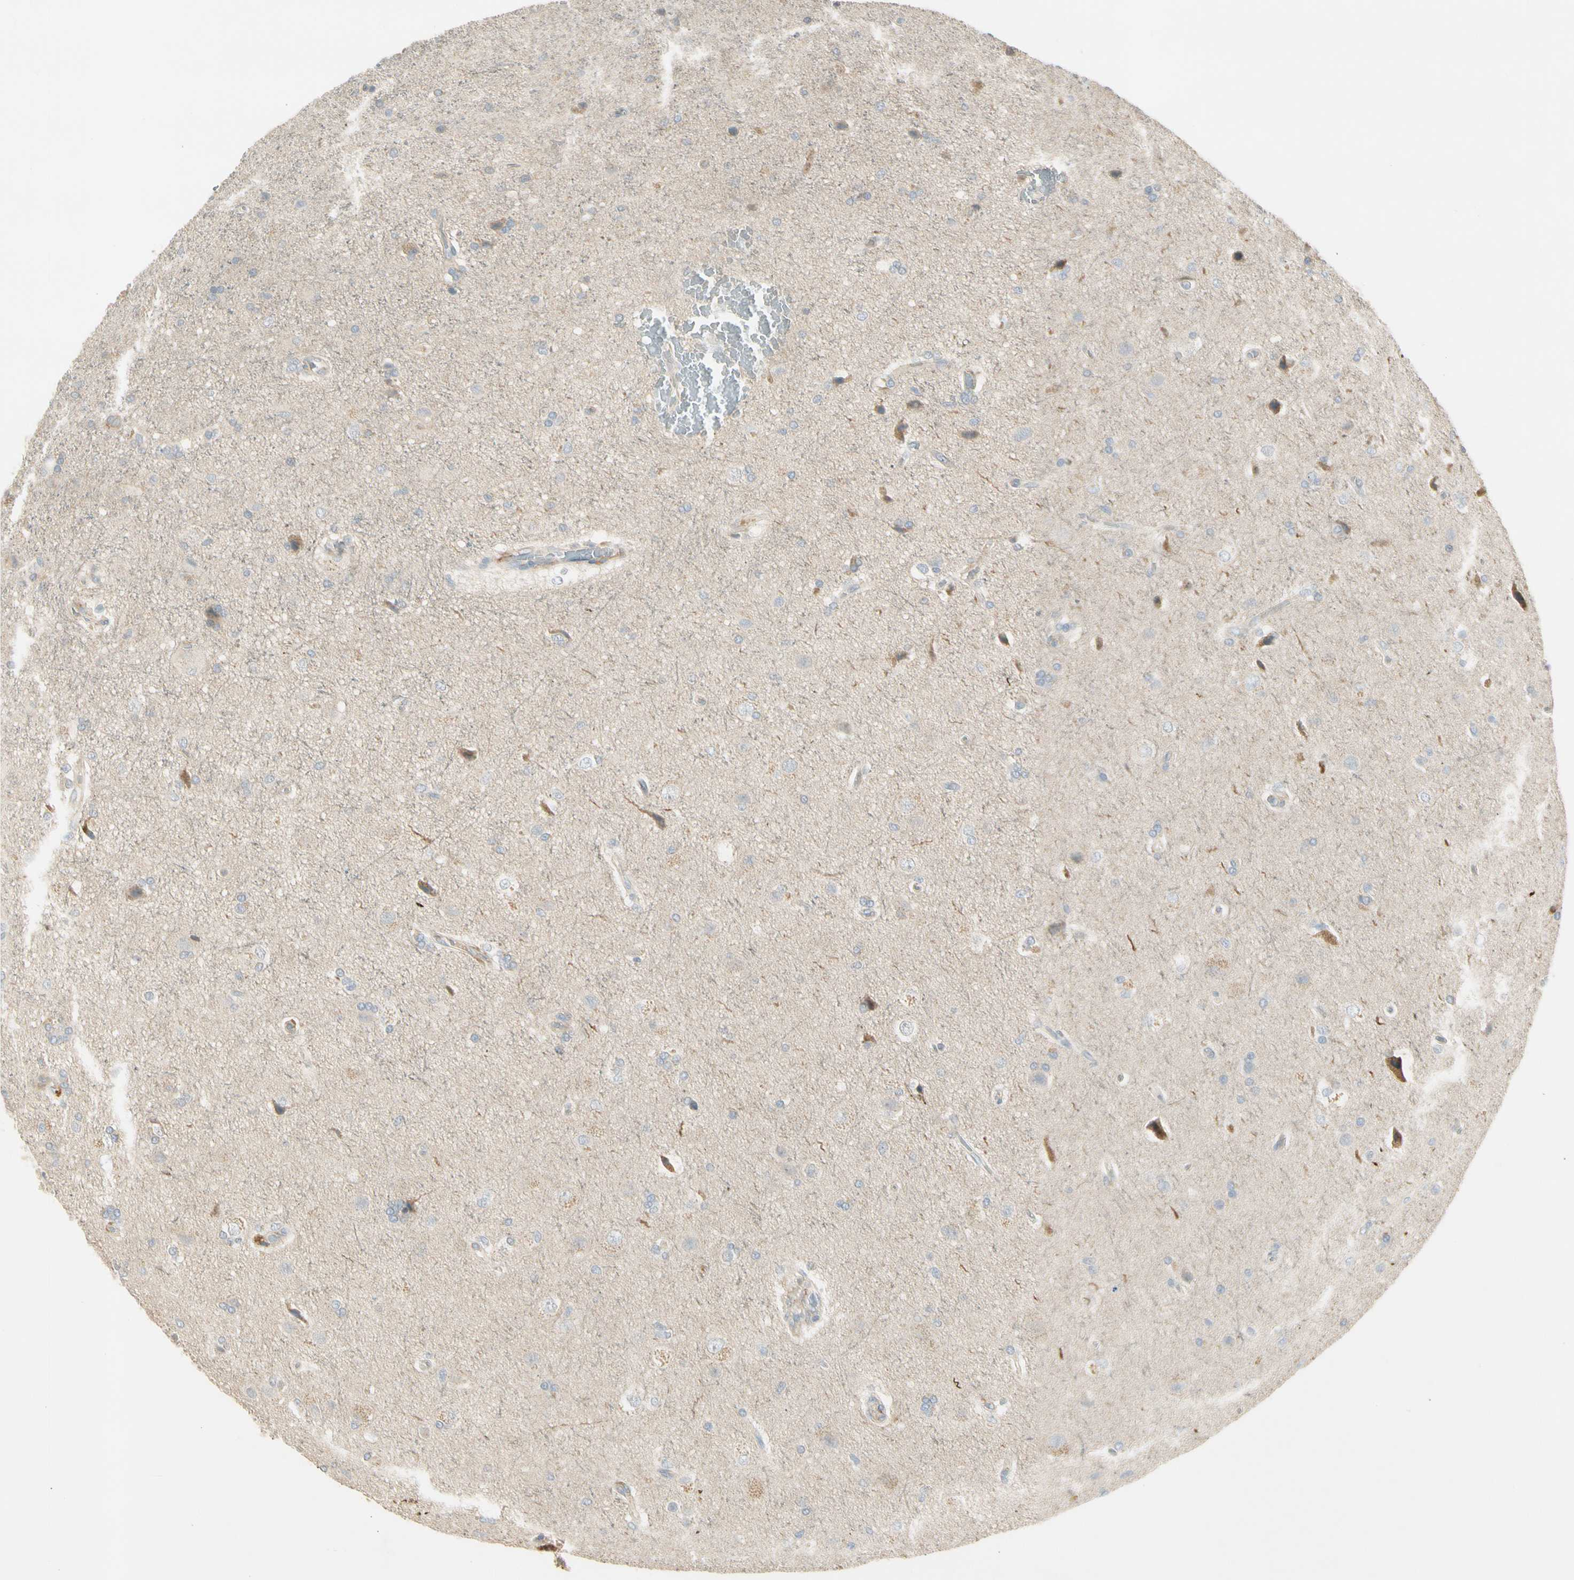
{"staining": {"intensity": "moderate", "quantity": "<25%", "location": "cytoplasmic/membranous"}, "tissue": "glioma", "cell_type": "Tumor cells", "image_type": "cancer", "snomed": [{"axis": "morphology", "description": "Glioma, malignant, High grade"}, {"axis": "topography", "description": "Brain"}], "caption": "Approximately <25% of tumor cells in glioma reveal moderate cytoplasmic/membranous protein positivity as visualized by brown immunohistochemical staining.", "gene": "ADGRA3", "patient": {"sex": "male", "age": 71}}